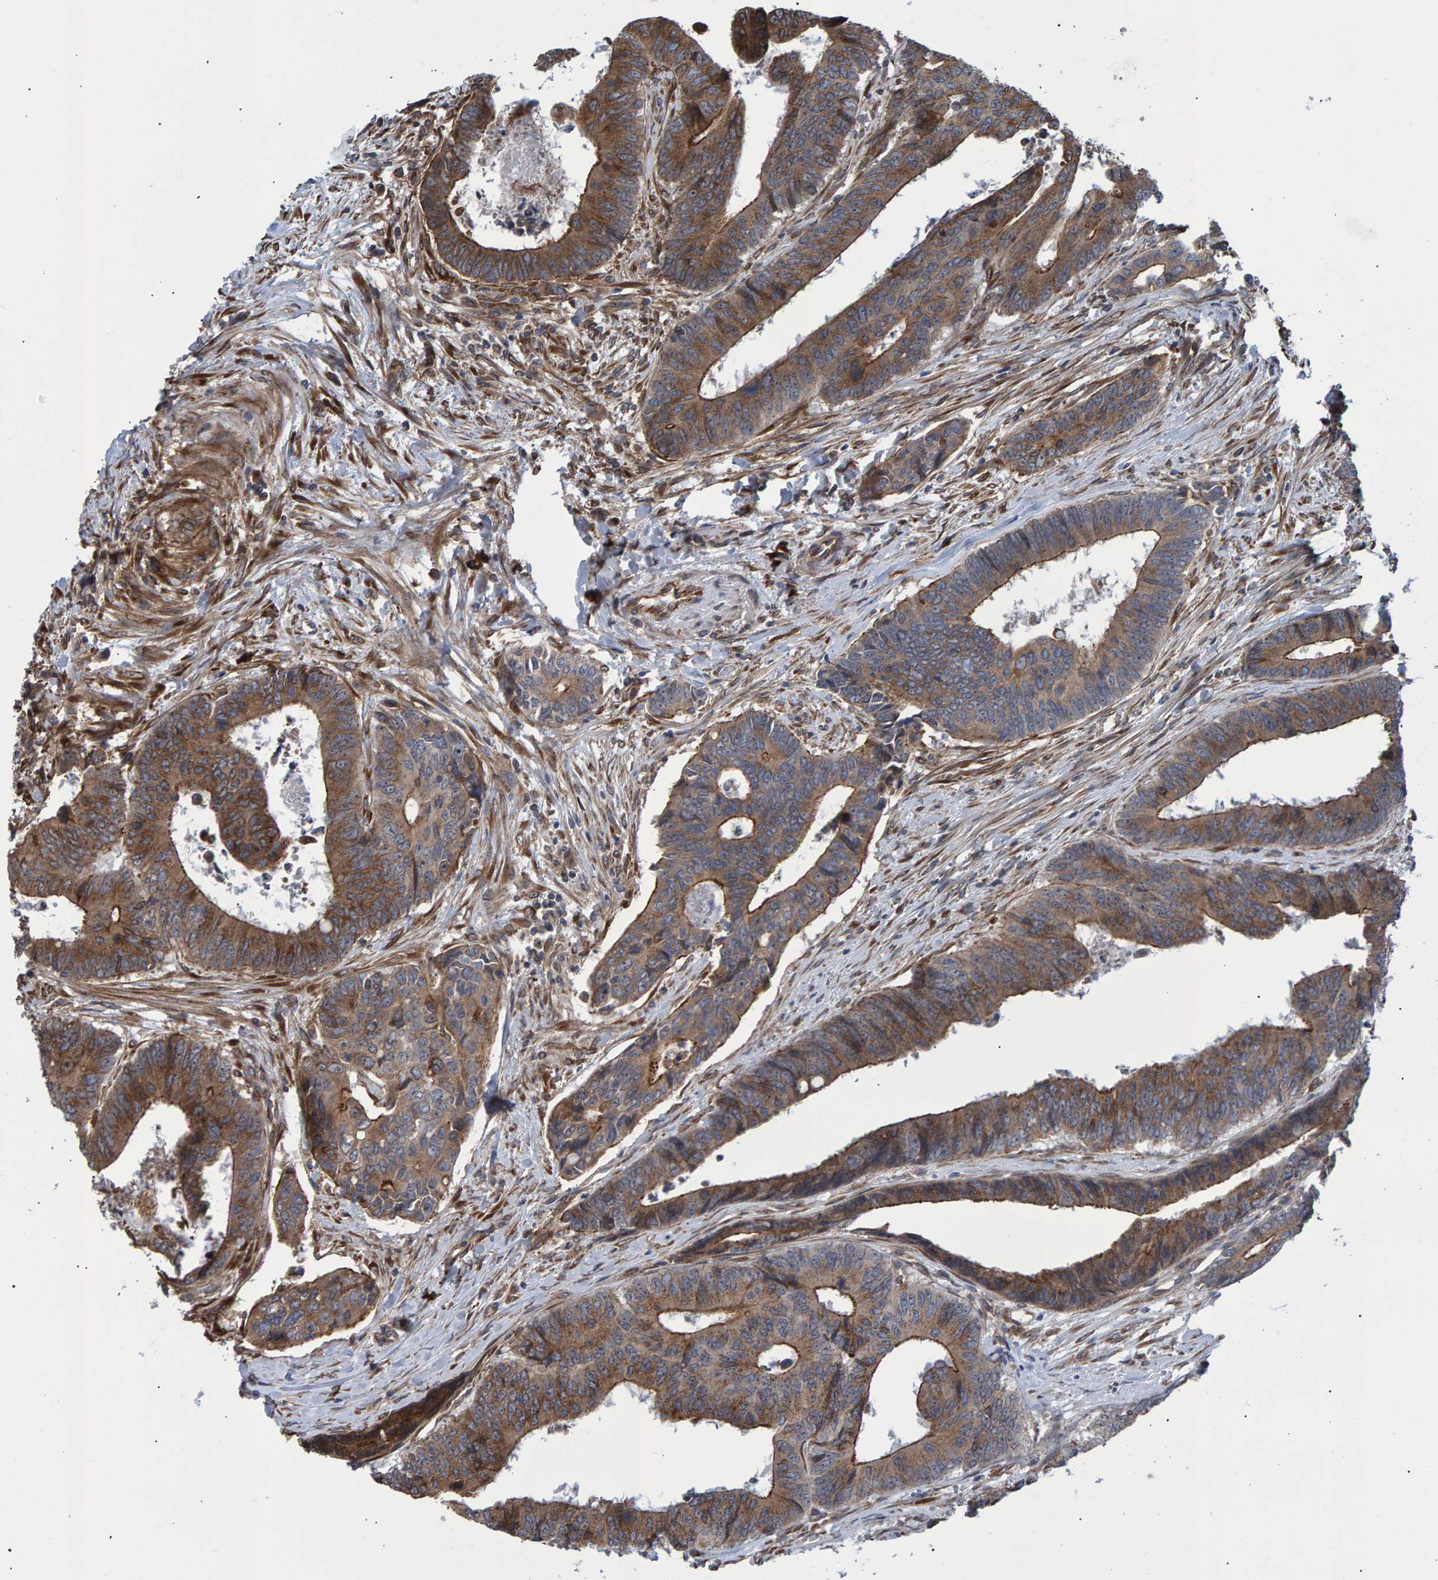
{"staining": {"intensity": "moderate", "quantity": ">75%", "location": "cytoplasmic/membranous"}, "tissue": "colorectal cancer", "cell_type": "Tumor cells", "image_type": "cancer", "snomed": [{"axis": "morphology", "description": "Adenocarcinoma, NOS"}, {"axis": "topography", "description": "Rectum"}], "caption": "Immunohistochemistry (DAB) staining of adenocarcinoma (colorectal) shows moderate cytoplasmic/membranous protein staining in approximately >75% of tumor cells. (Stains: DAB (3,3'-diaminobenzidine) in brown, nuclei in blue, Microscopy: brightfield microscopy at high magnification).", "gene": "FAM117A", "patient": {"sex": "male", "age": 84}}